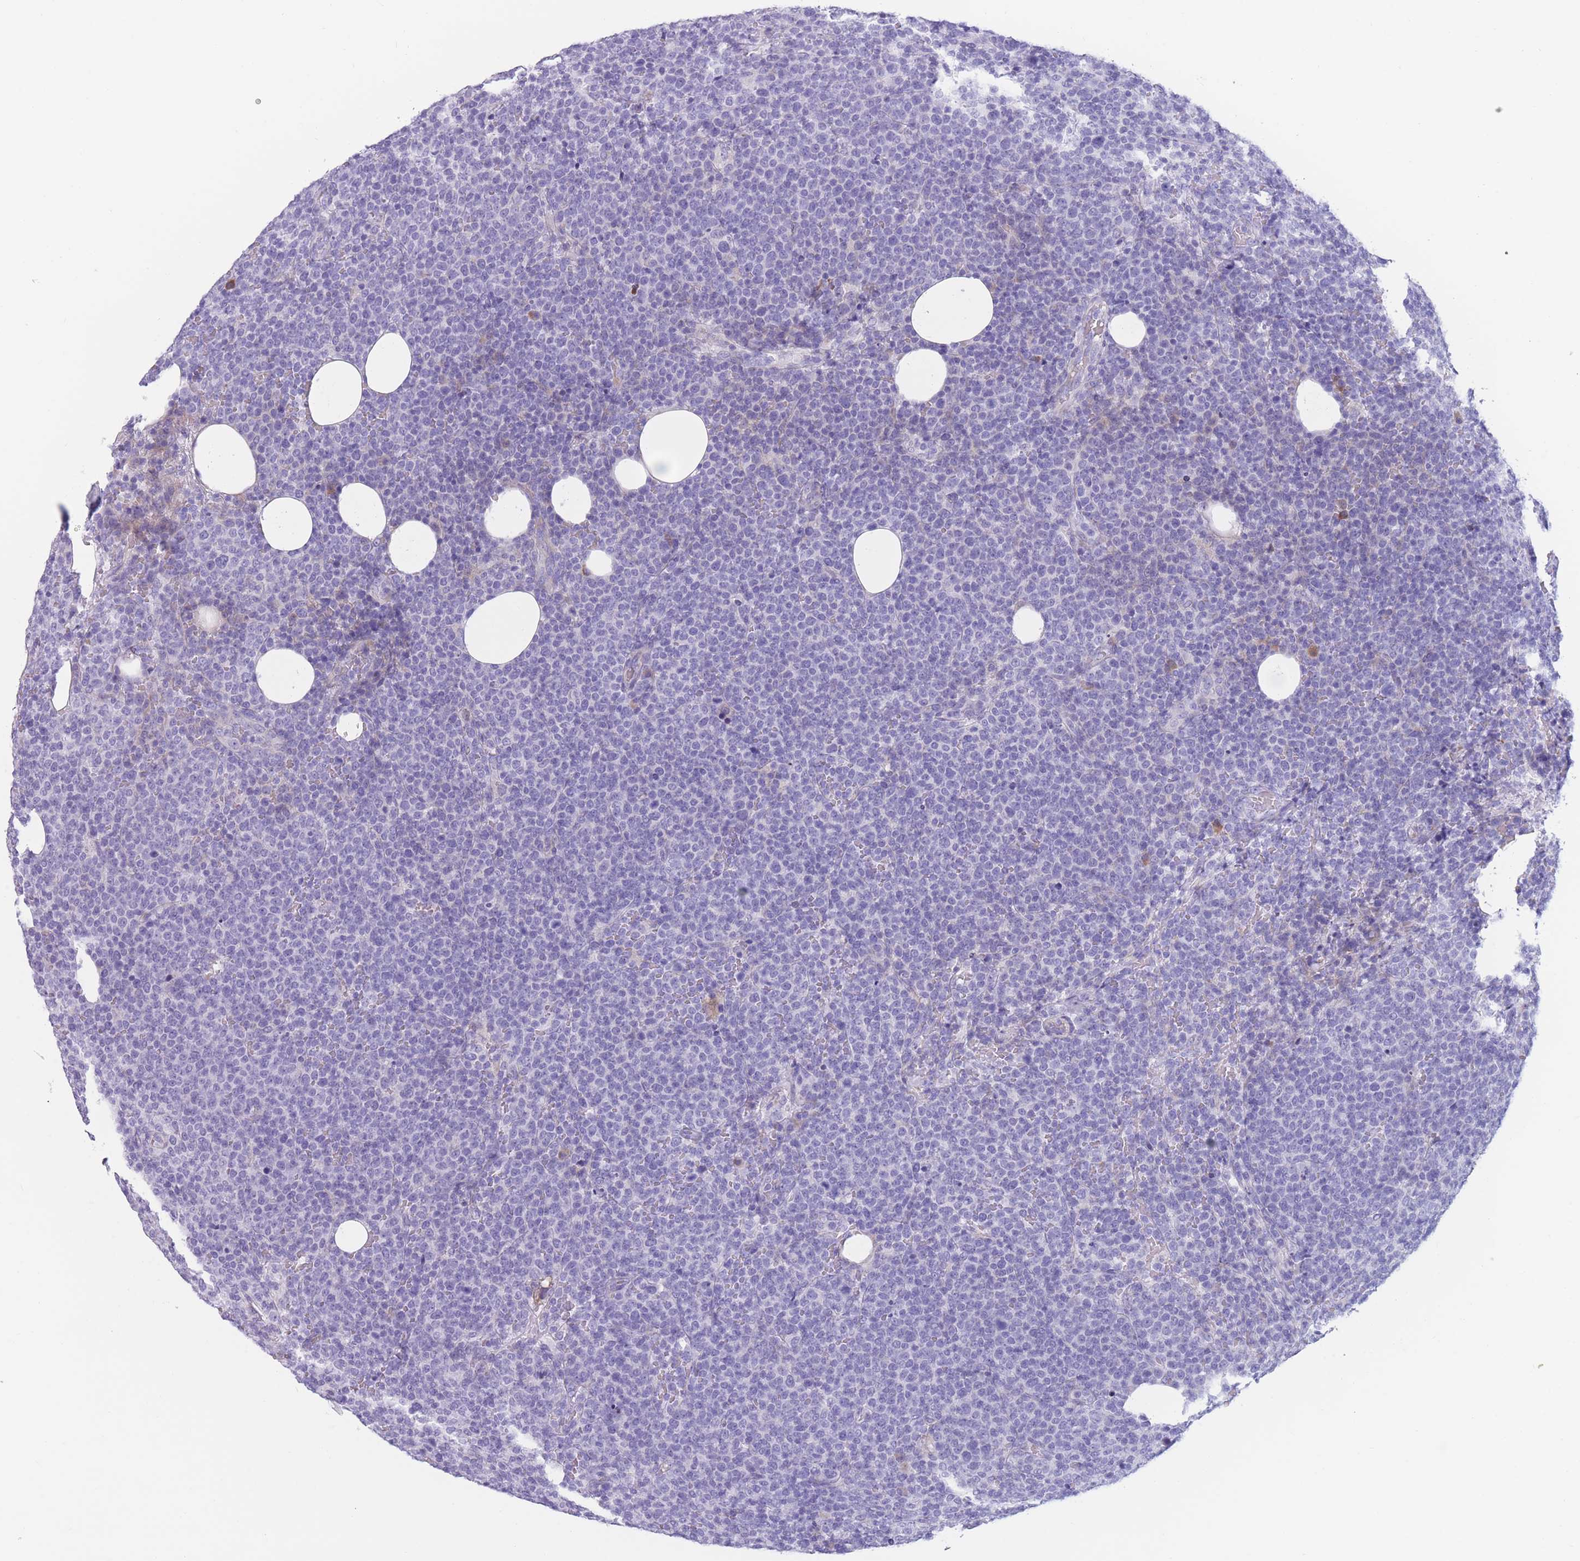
{"staining": {"intensity": "negative", "quantity": "none", "location": "none"}, "tissue": "lymphoma", "cell_type": "Tumor cells", "image_type": "cancer", "snomed": [{"axis": "morphology", "description": "Malignant lymphoma, non-Hodgkin's type, High grade"}, {"axis": "topography", "description": "Lymph node"}], "caption": "There is no significant expression in tumor cells of lymphoma.", "gene": "COL27A1", "patient": {"sex": "male", "age": 61}}